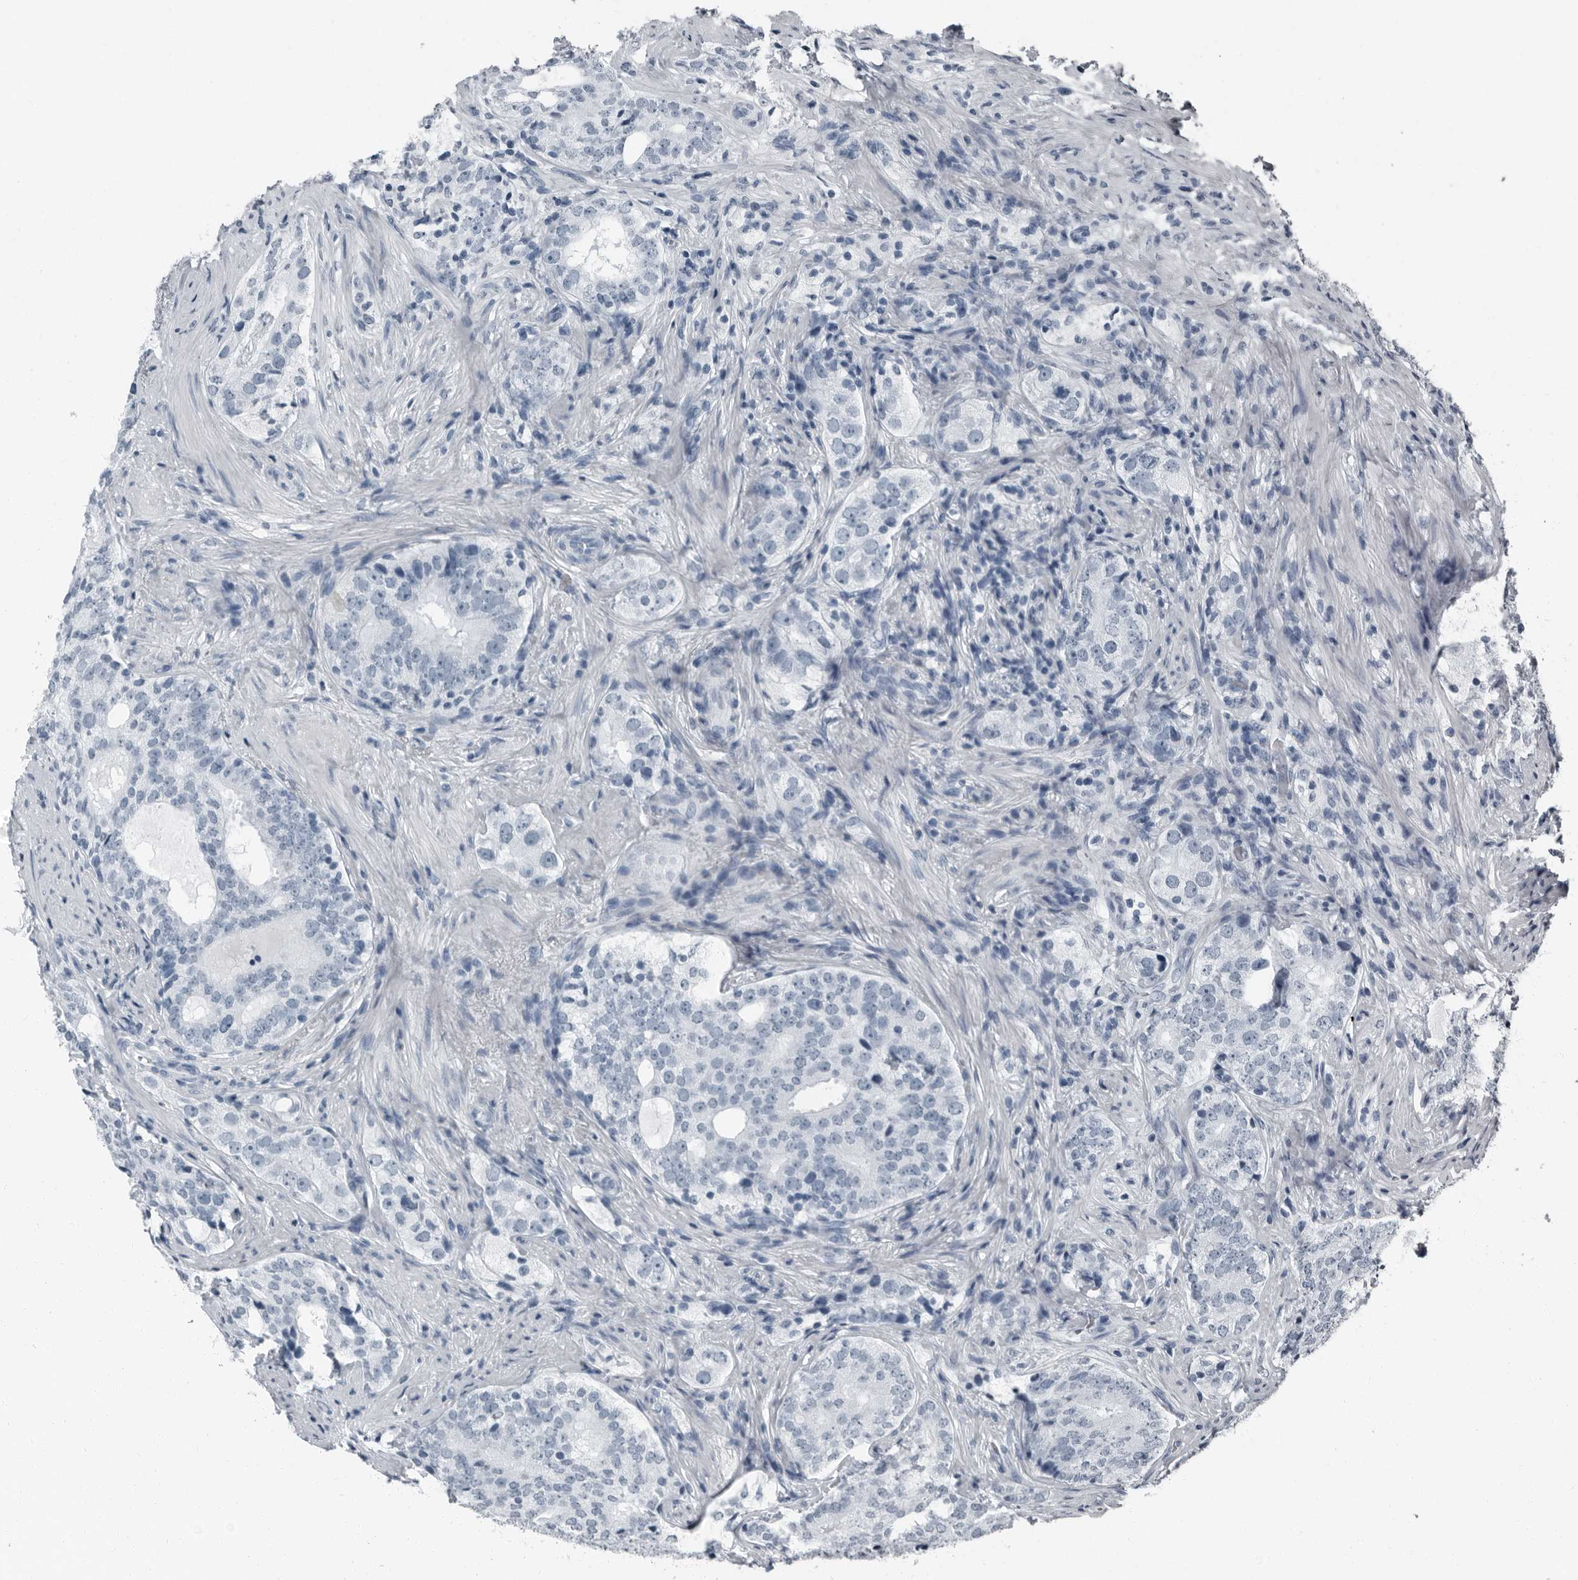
{"staining": {"intensity": "negative", "quantity": "none", "location": "none"}, "tissue": "prostate cancer", "cell_type": "Tumor cells", "image_type": "cancer", "snomed": [{"axis": "morphology", "description": "Adenocarcinoma, High grade"}, {"axis": "topography", "description": "Prostate"}], "caption": "The image reveals no significant expression in tumor cells of prostate cancer (adenocarcinoma (high-grade)).", "gene": "PRSS1", "patient": {"sex": "male", "age": 56}}